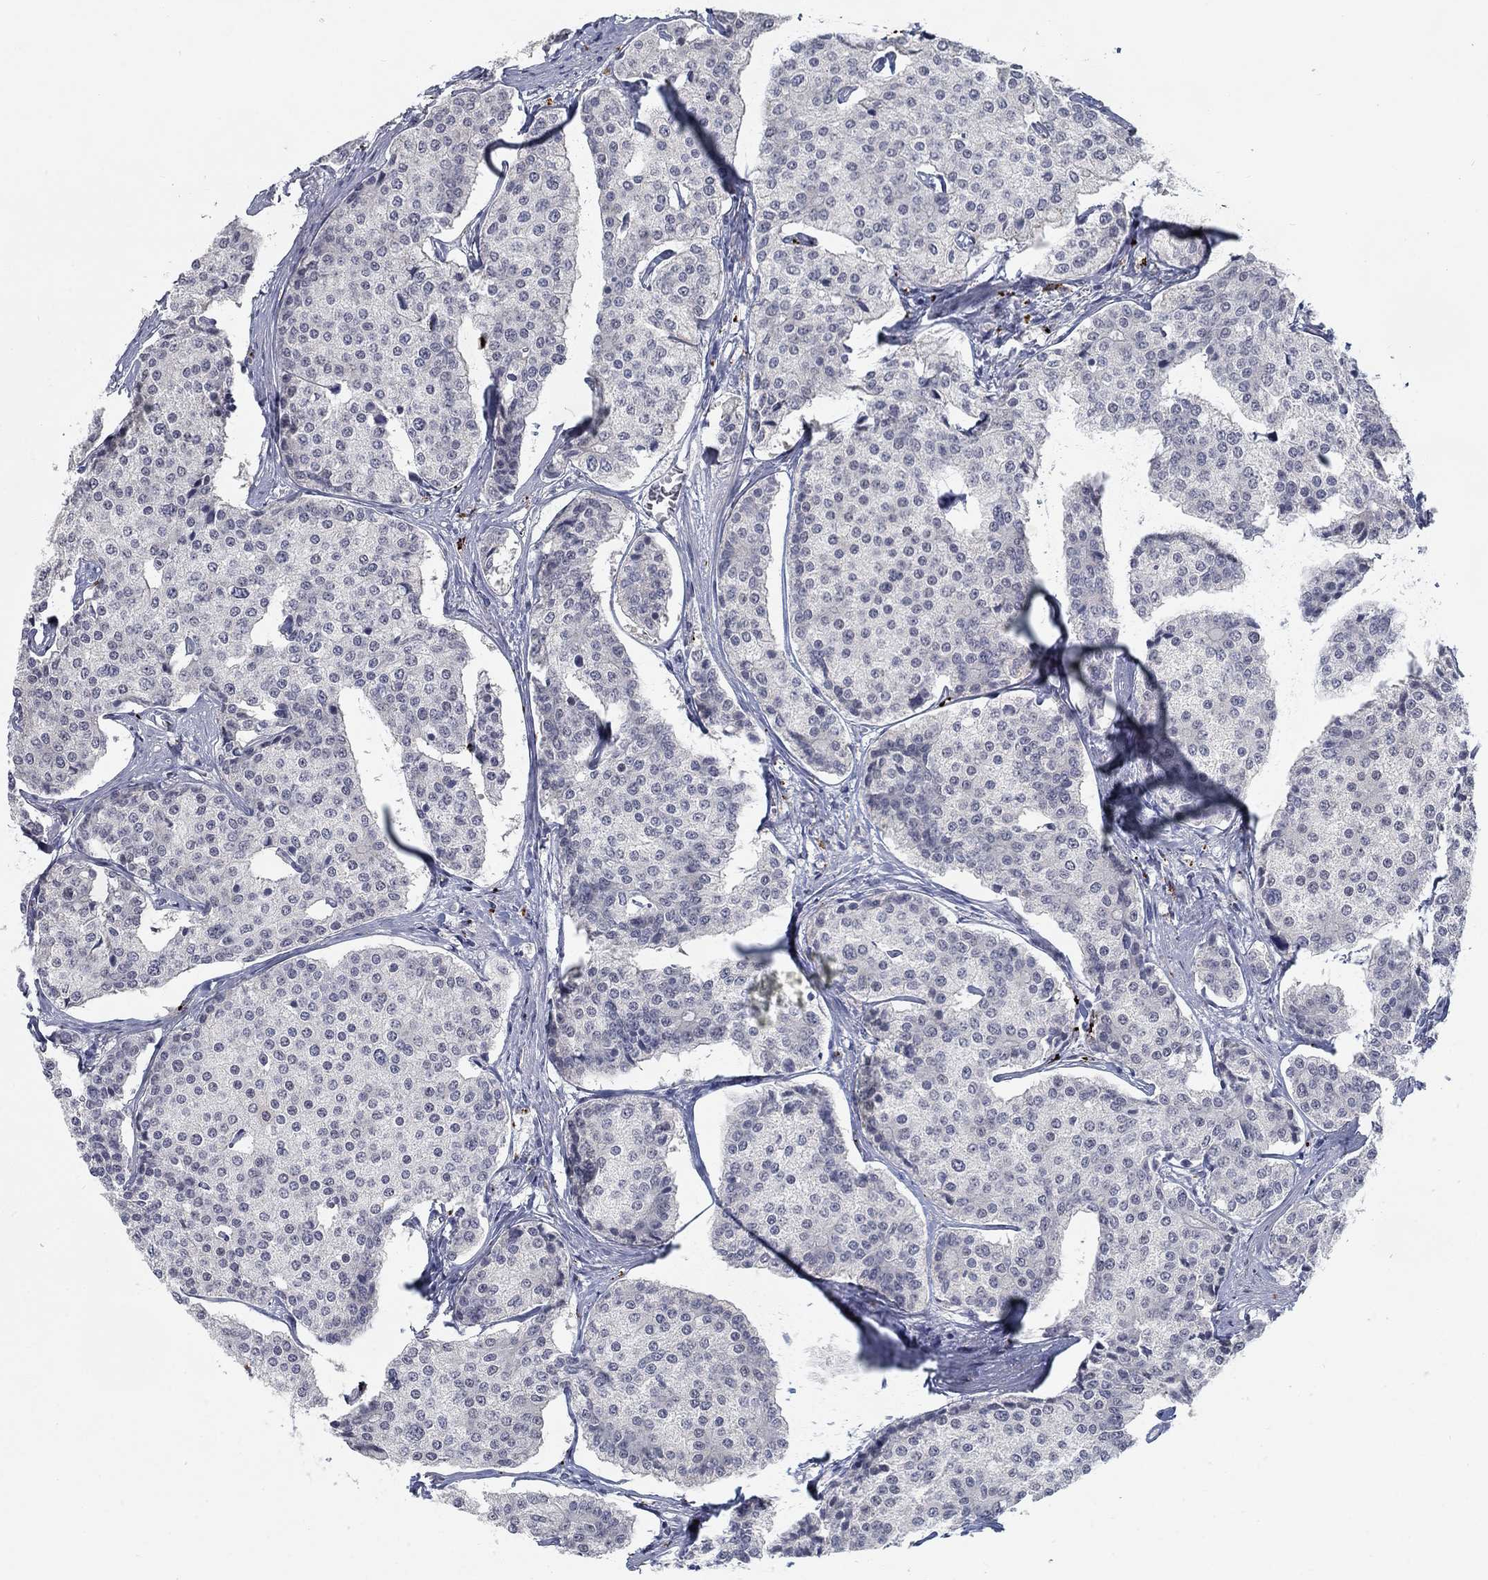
{"staining": {"intensity": "negative", "quantity": "none", "location": "none"}, "tissue": "carcinoid", "cell_type": "Tumor cells", "image_type": "cancer", "snomed": [{"axis": "morphology", "description": "Carcinoid, malignant, NOS"}, {"axis": "topography", "description": "Small intestine"}], "caption": "The micrograph shows no significant expression in tumor cells of malignant carcinoid. The staining is performed using DAB (3,3'-diaminobenzidine) brown chromogen with nuclei counter-stained in using hematoxylin.", "gene": "MTSS2", "patient": {"sex": "female", "age": 65}}